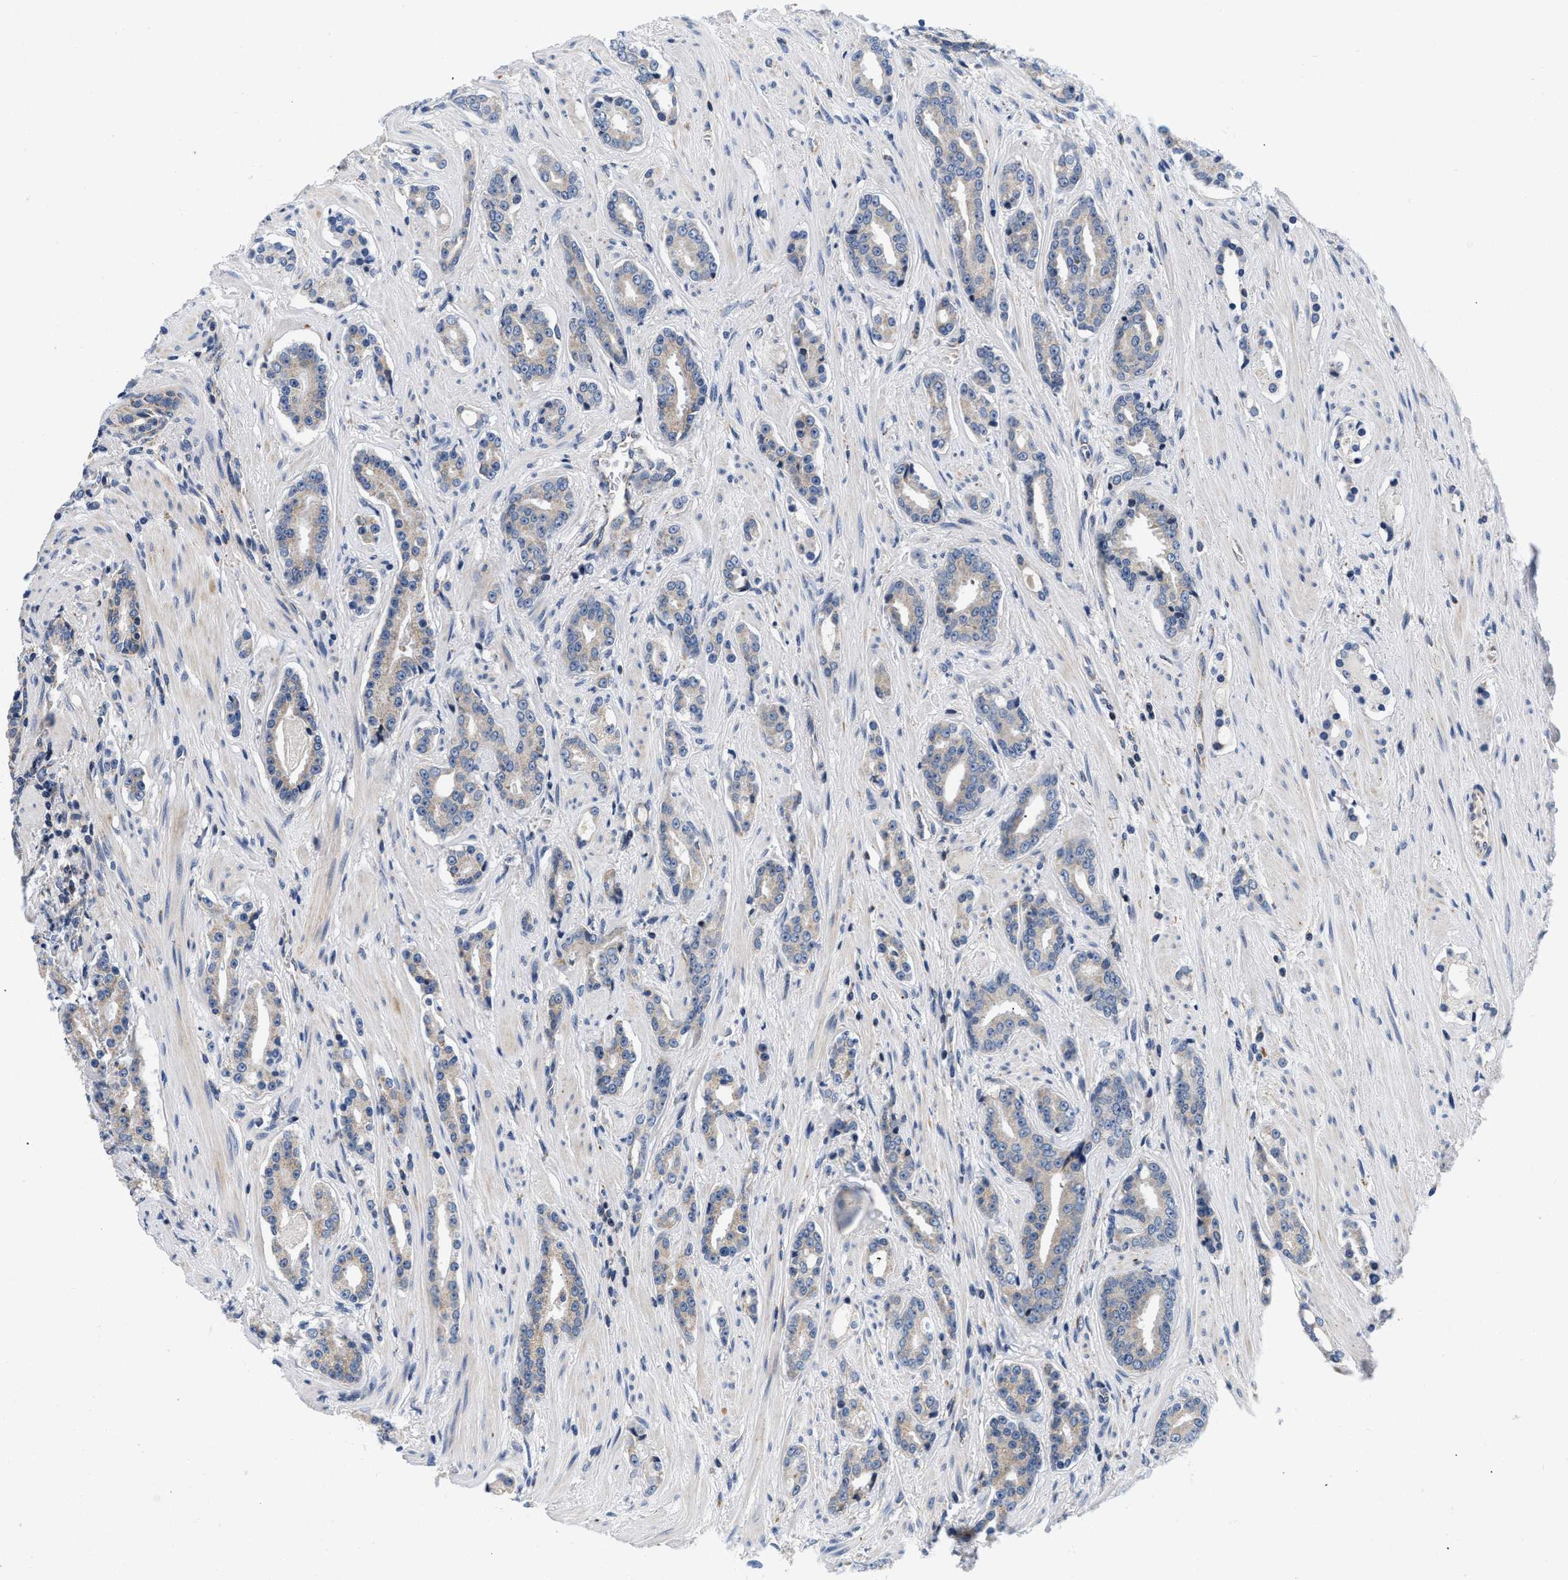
{"staining": {"intensity": "negative", "quantity": "none", "location": "none"}, "tissue": "prostate cancer", "cell_type": "Tumor cells", "image_type": "cancer", "snomed": [{"axis": "morphology", "description": "Adenocarcinoma, High grade"}, {"axis": "topography", "description": "Prostate"}], "caption": "Immunohistochemistry (IHC) image of human prostate adenocarcinoma (high-grade) stained for a protein (brown), which reveals no staining in tumor cells. (DAB immunohistochemistry, high magnification).", "gene": "PDP1", "patient": {"sex": "male", "age": 71}}